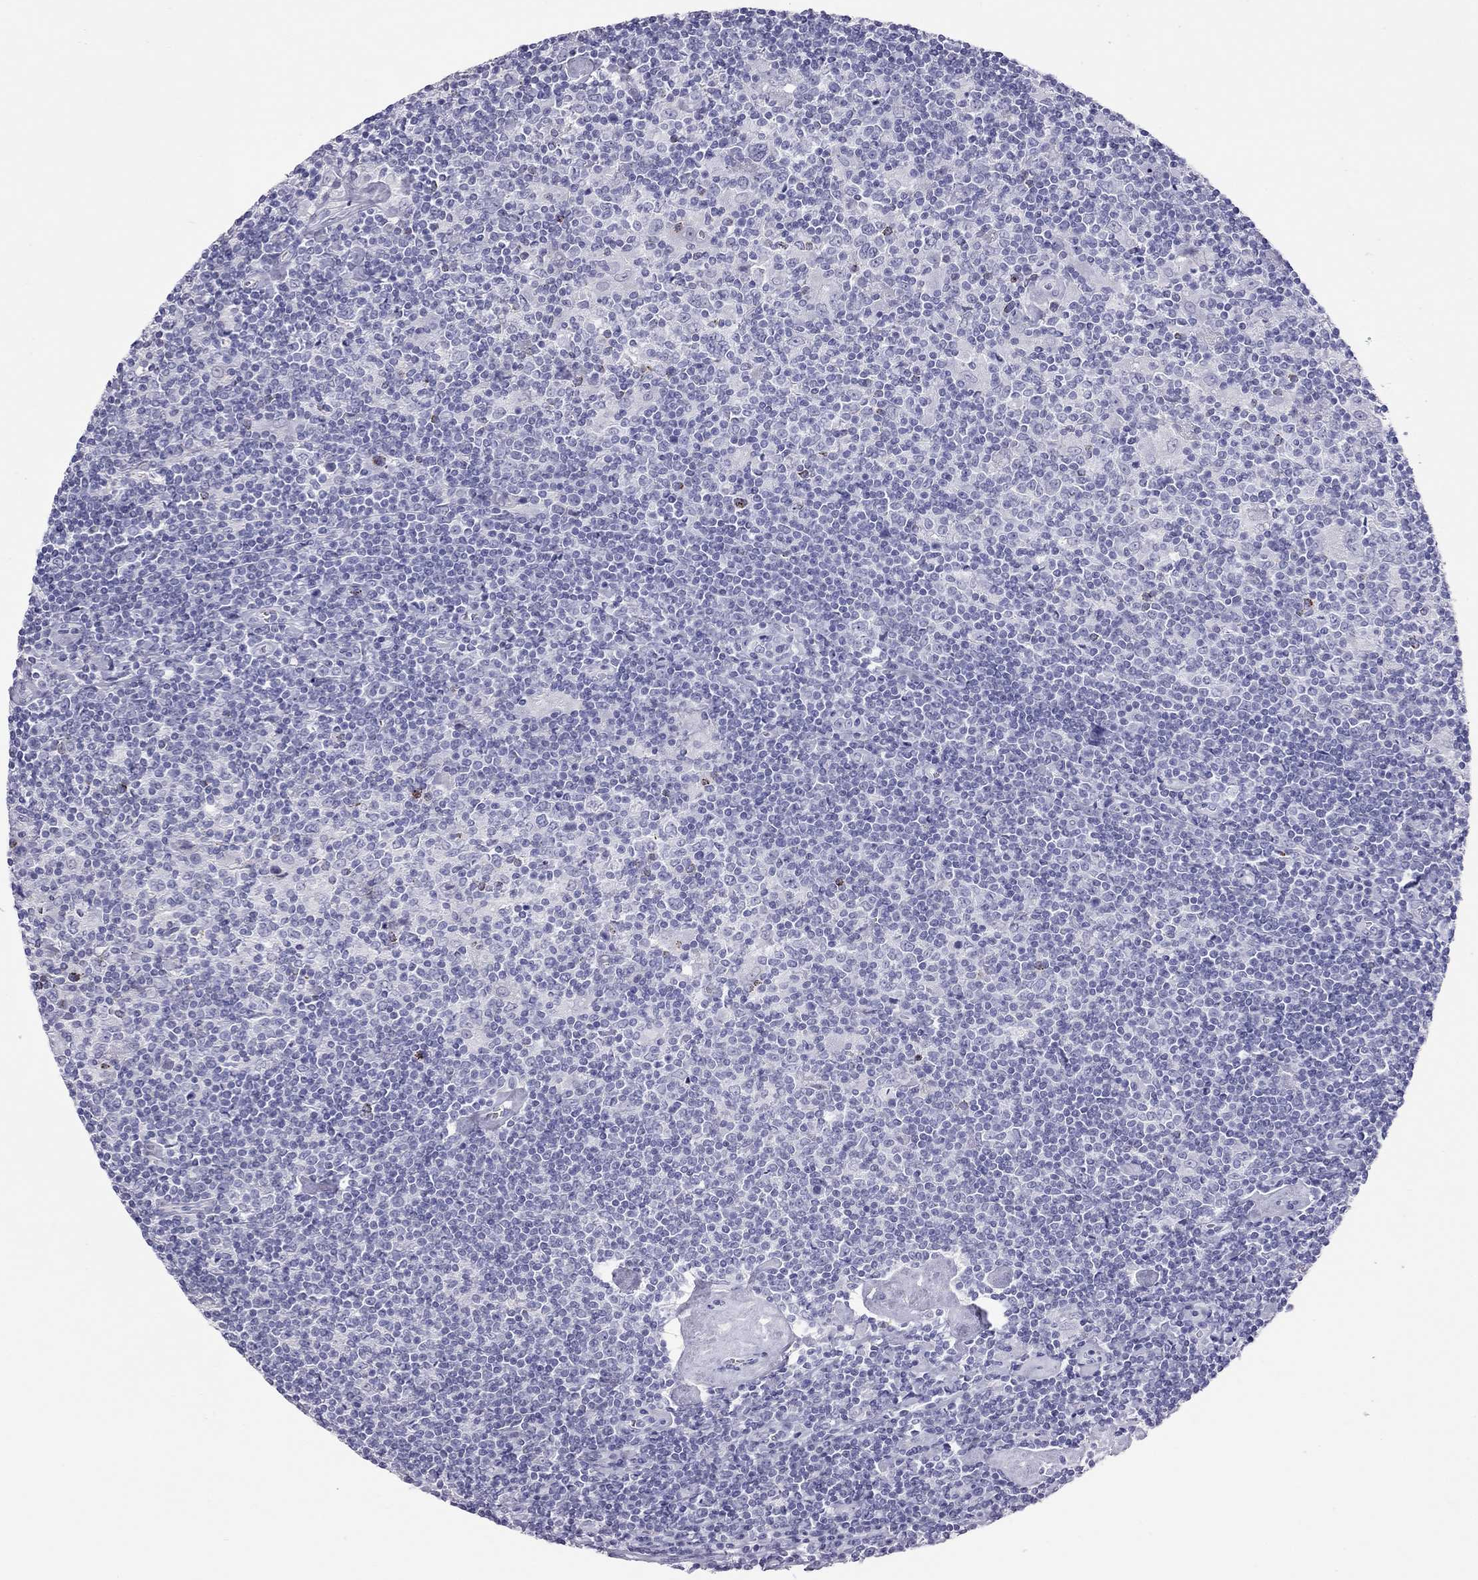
{"staining": {"intensity": "negative", "quantity": "none", "location": "none"}, "tissue": "lymphoma", "cell_type": "Tumor cells", "image_type": "cancer", "snomed": [{"axis": "morphology", "description": "Hodgkin's disease, NOS"}, {"axis": "topography", "description": "Lymph node"}], "caption": "Tumor cells show no significant protein staining in Hodgkin's disease.", "gene": "STAG3", "patient": {"sex": "male", "age": 40}}